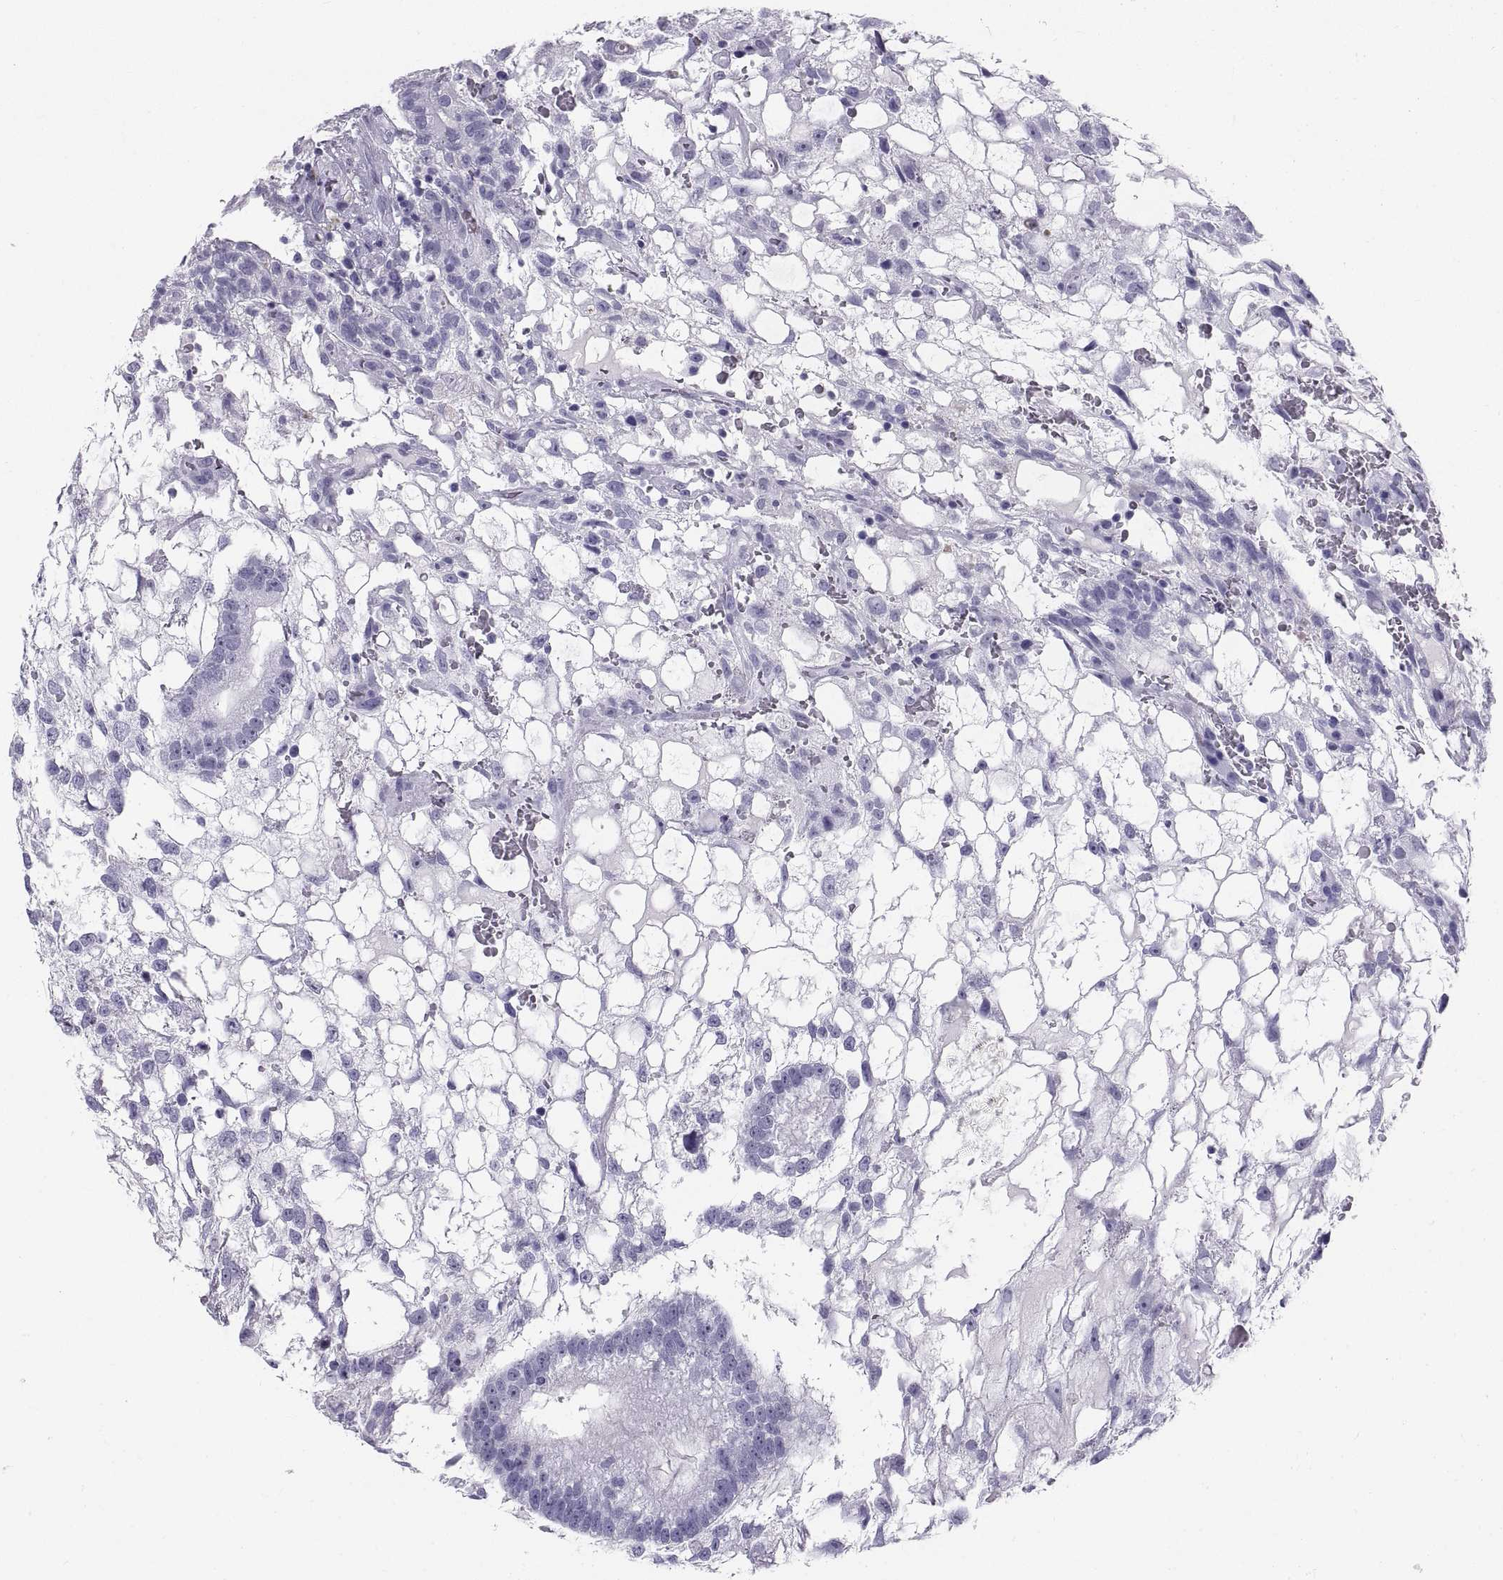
{"staining": {"intensity": "negative", "quantity": "none", "location": "none"}, "tissue": "testis cancer", "cell_type": "Tumor cells", "image_type": "cancer", "snomed": [{"axis": "morphology", "description": "Normal tissue, NOS"}, {"axis": "morphology", "description": "Carcinoma, Embryonal, NOS"}, {"axis": "topography", "description": "Testis"}, {"axis": "topography", "description": "Epididymis"}], "caption": "Micrograph shows no significant protein positivity in tumor cells of embryonal carcinoma (testis). (Brightfield microscopy of DAB immunohistochemistry at high magnification).", "gene": "CT47A10", "patient": {"sex": "male", "age": 32}}